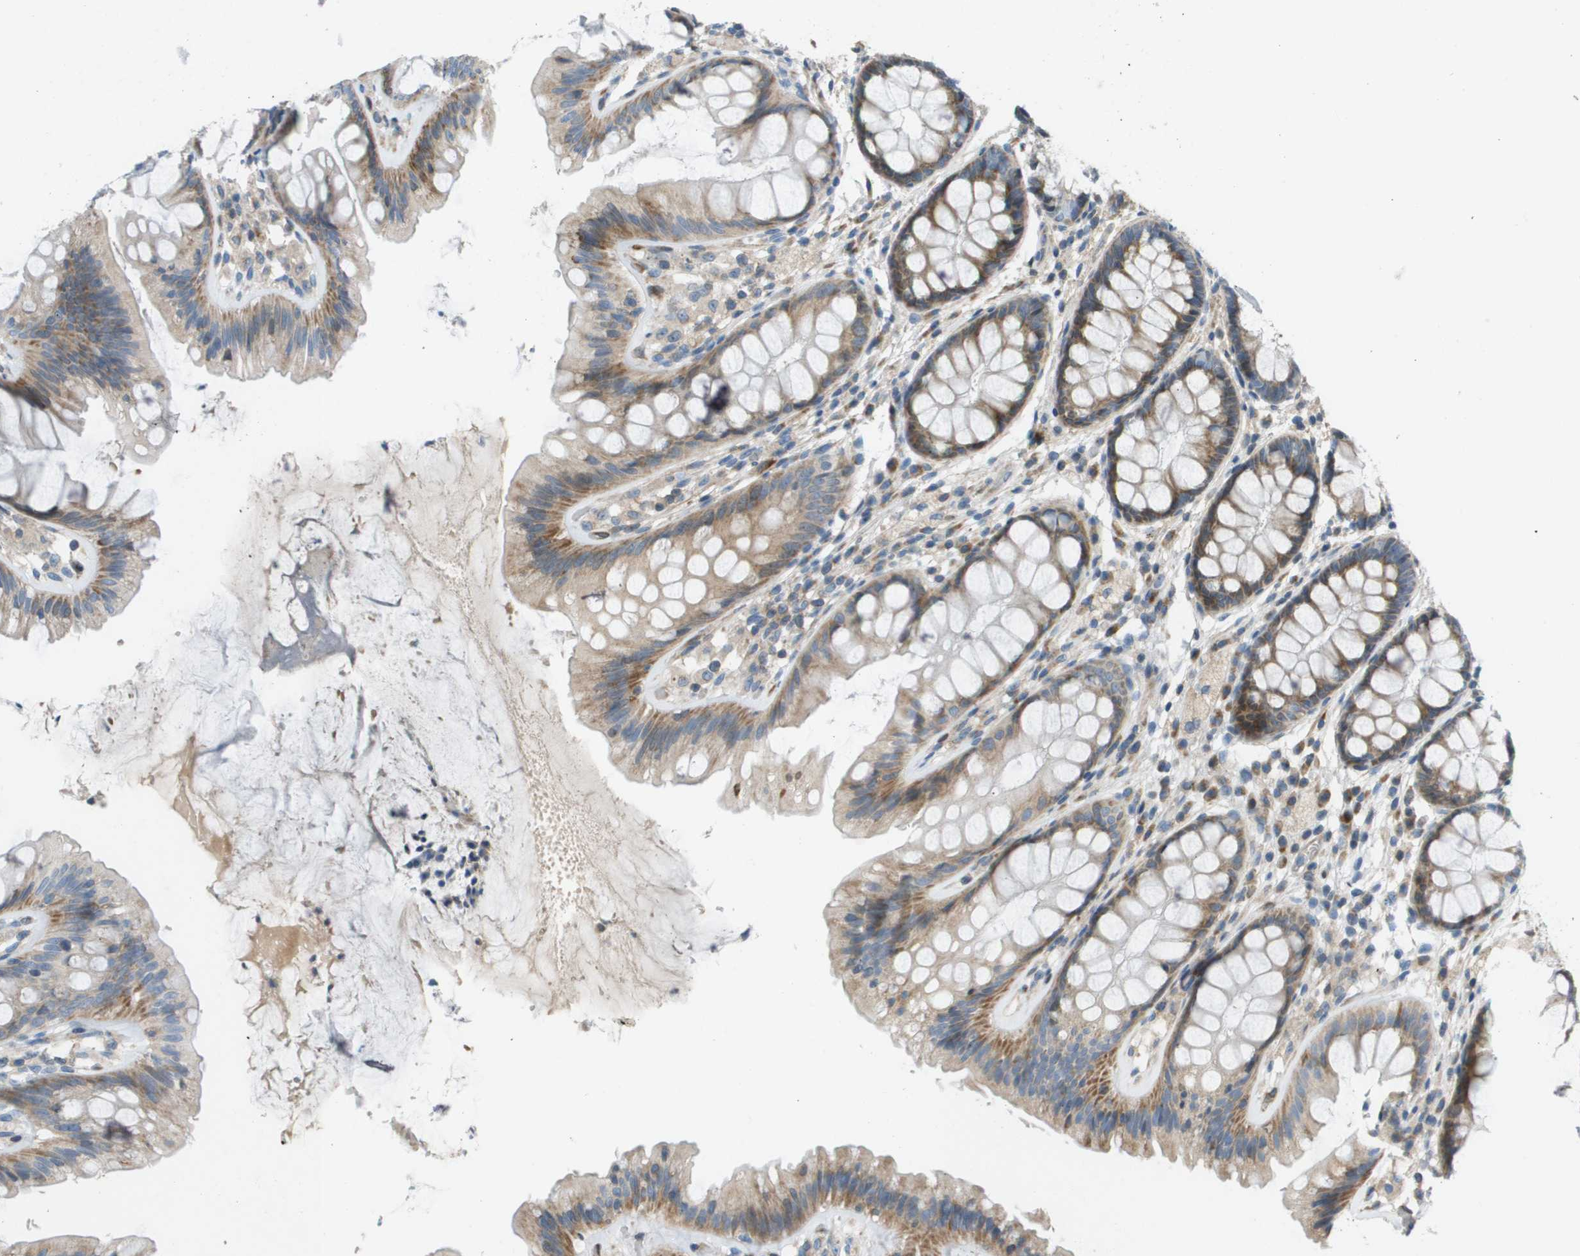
{"staining": {"intensity": "weak", "quantity": ">75%", "location": "cytoplasmic/membranous"}, "tissue": "colon", "cell_type": "Endothelial cells", "image_type": "normal", "snomed": [{"axis": "morphology", "description": "Normal tissue, NOS"}, {"axis": "topography", "description": "Colon"}], "caption": "Immunohistochemical staining of unremarkable colon displays >75% levels of weak cytoplasmic/membranous protein expression in approximately >75% of endothelial cells. (brown staining indicates protein expression, while blue staining denotes nuclei).", "gene": "GALNT6", "patient": {"sex": "female", "age": 56}}